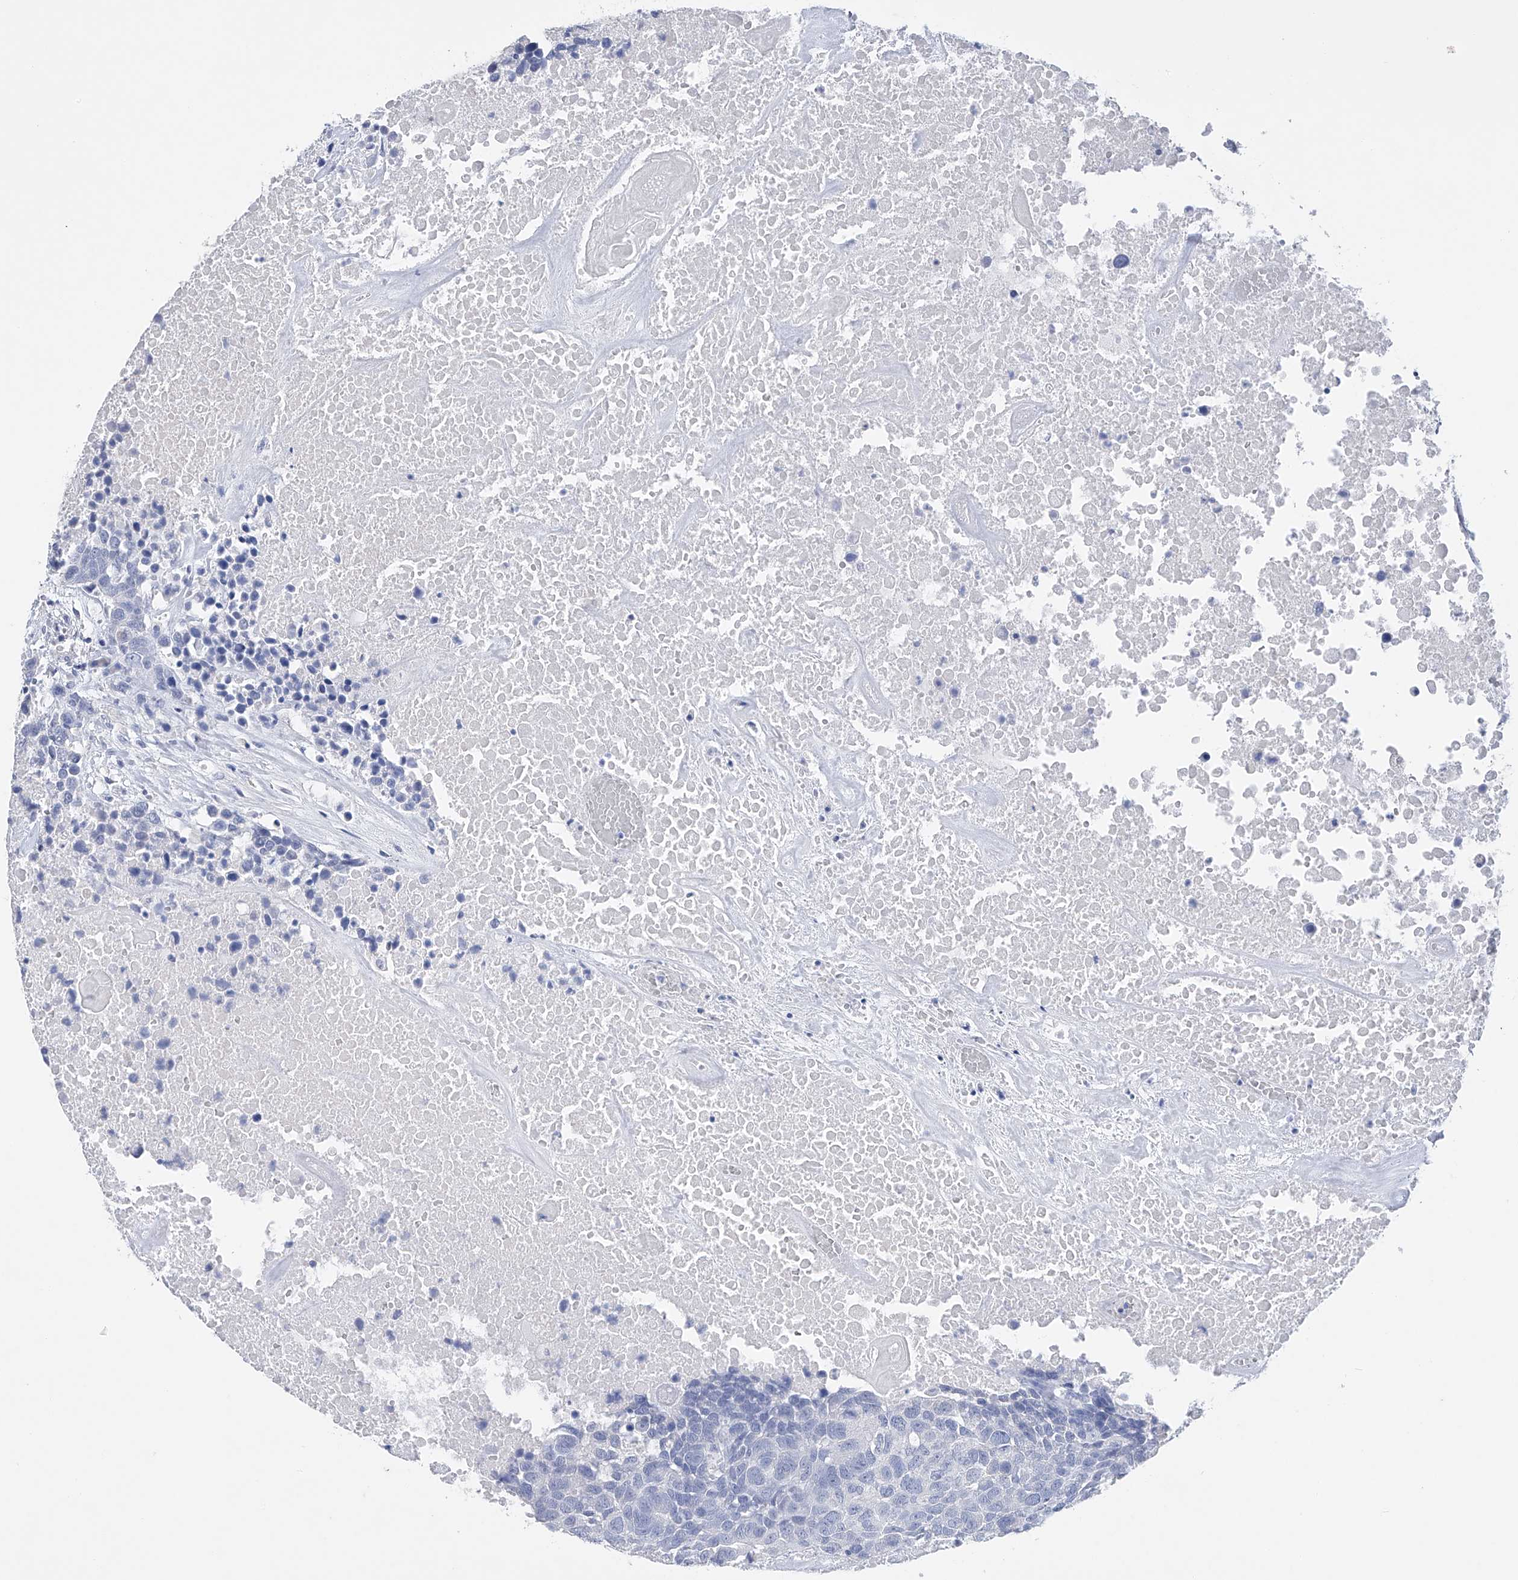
{"staining": {"intensity": "negative", "quantity": "none", "location": "none"}, "tissue": "head and neck cancer", "cell_type": "Tumor cells", "image_type": "cancer", "snomed": [{"axis": "morphology", "description": "Squamous cell carcinoma, NOS"}, {"axis": "topography", "description": "Head-Neck"}], "caption": "Protein analysis of head and neck cancer (squamous cell carcinoma) exhibits no significant positivity in tumor cells. (DAB (3,3'-diaminobenzidine) IHC visualized using brightfield microscopy, high magnification).", "gene": "ADRA1A", "patient": {"sex": "male", "age": 66}}